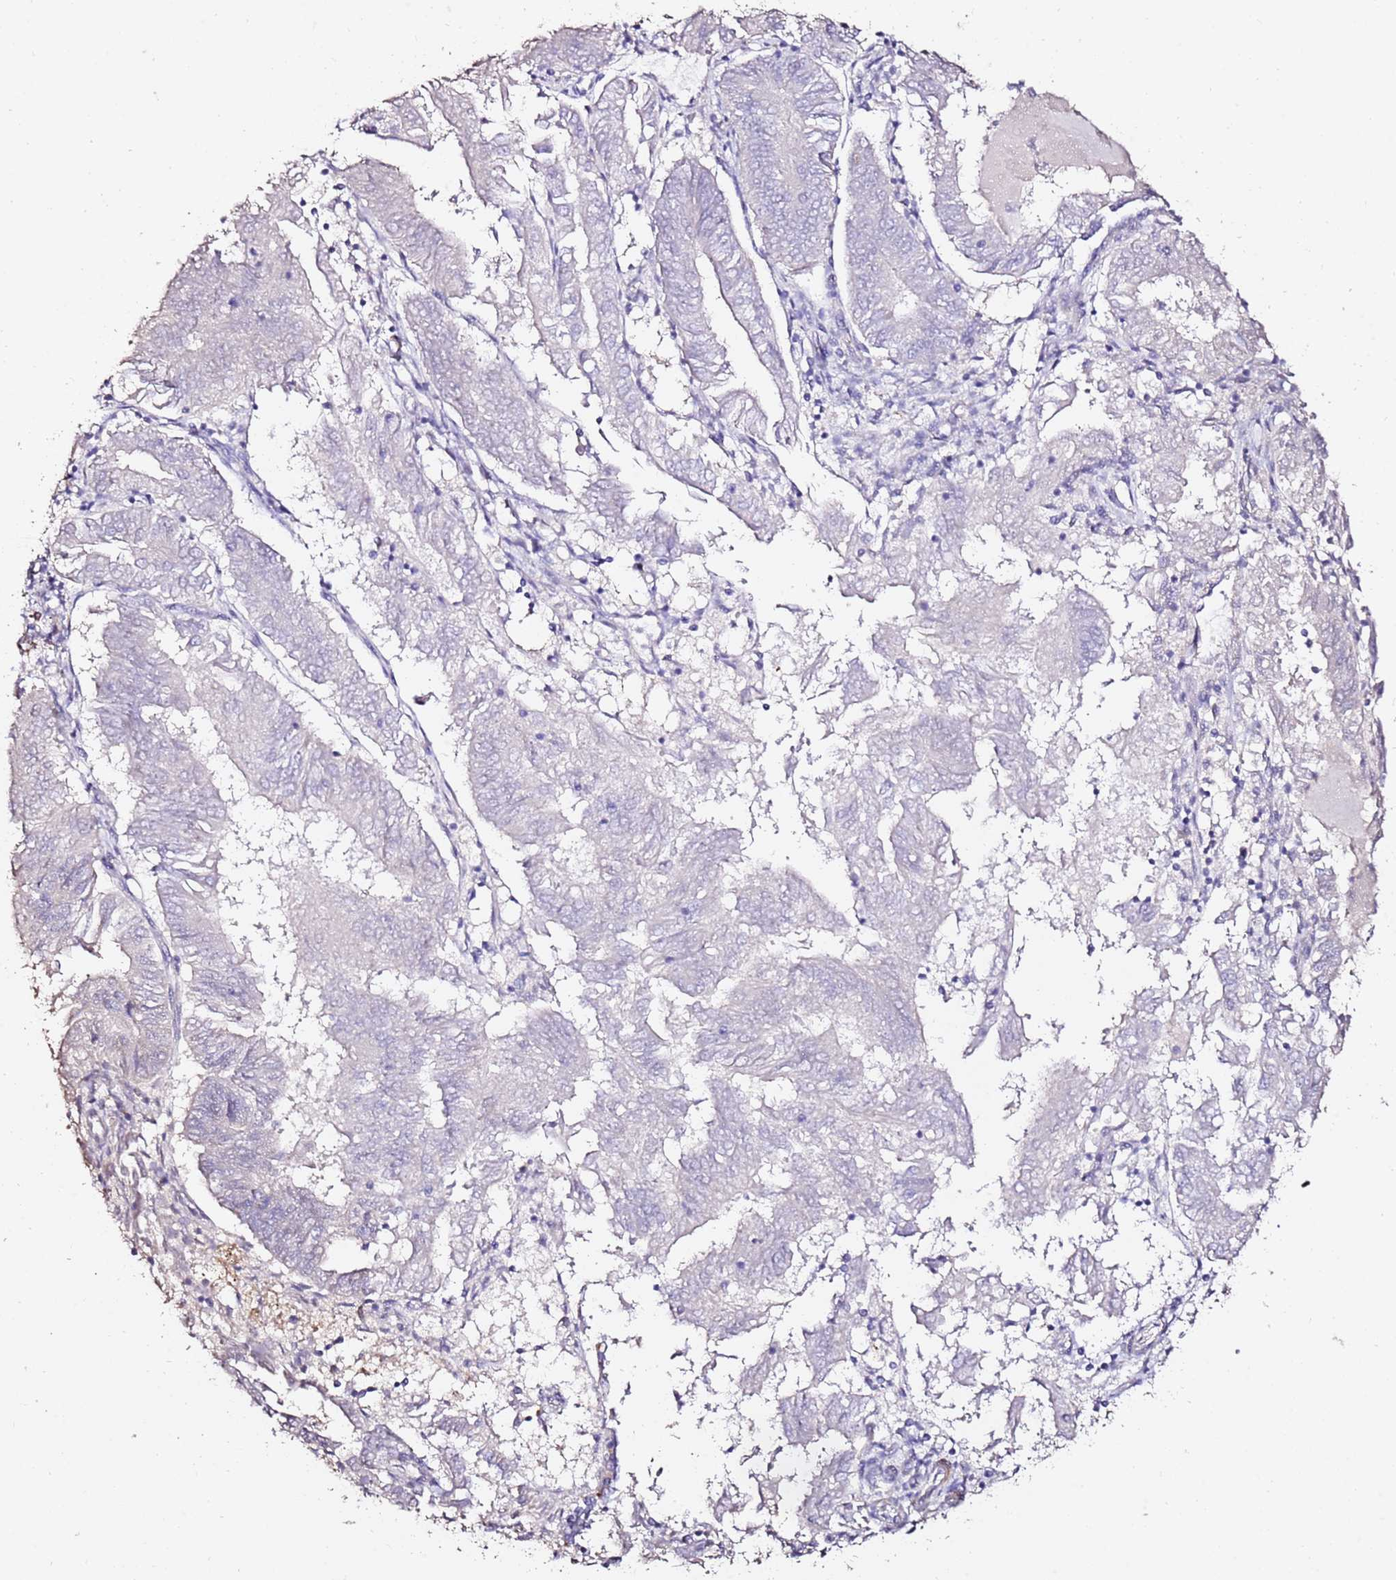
{"staining": {"intensity": "negative", "quantity": "none", "location": "none"}, "tissue": "endometrial cancer", "cell_type": "Tumor cells", "image_type": "cancer", "snomed": [{"axis": "morphology", "description": "Adenocarcinoma, NOS"}, {"axis": "topography", "description": "Endometrium"}], "caption": "An immunohistochemistry photomicrograph of endometrial cancer is shown. There is no staining in tumor cells of endometrial cancer.", "gene": "ART5", "patient": {"sex": "female", "age": 58}}